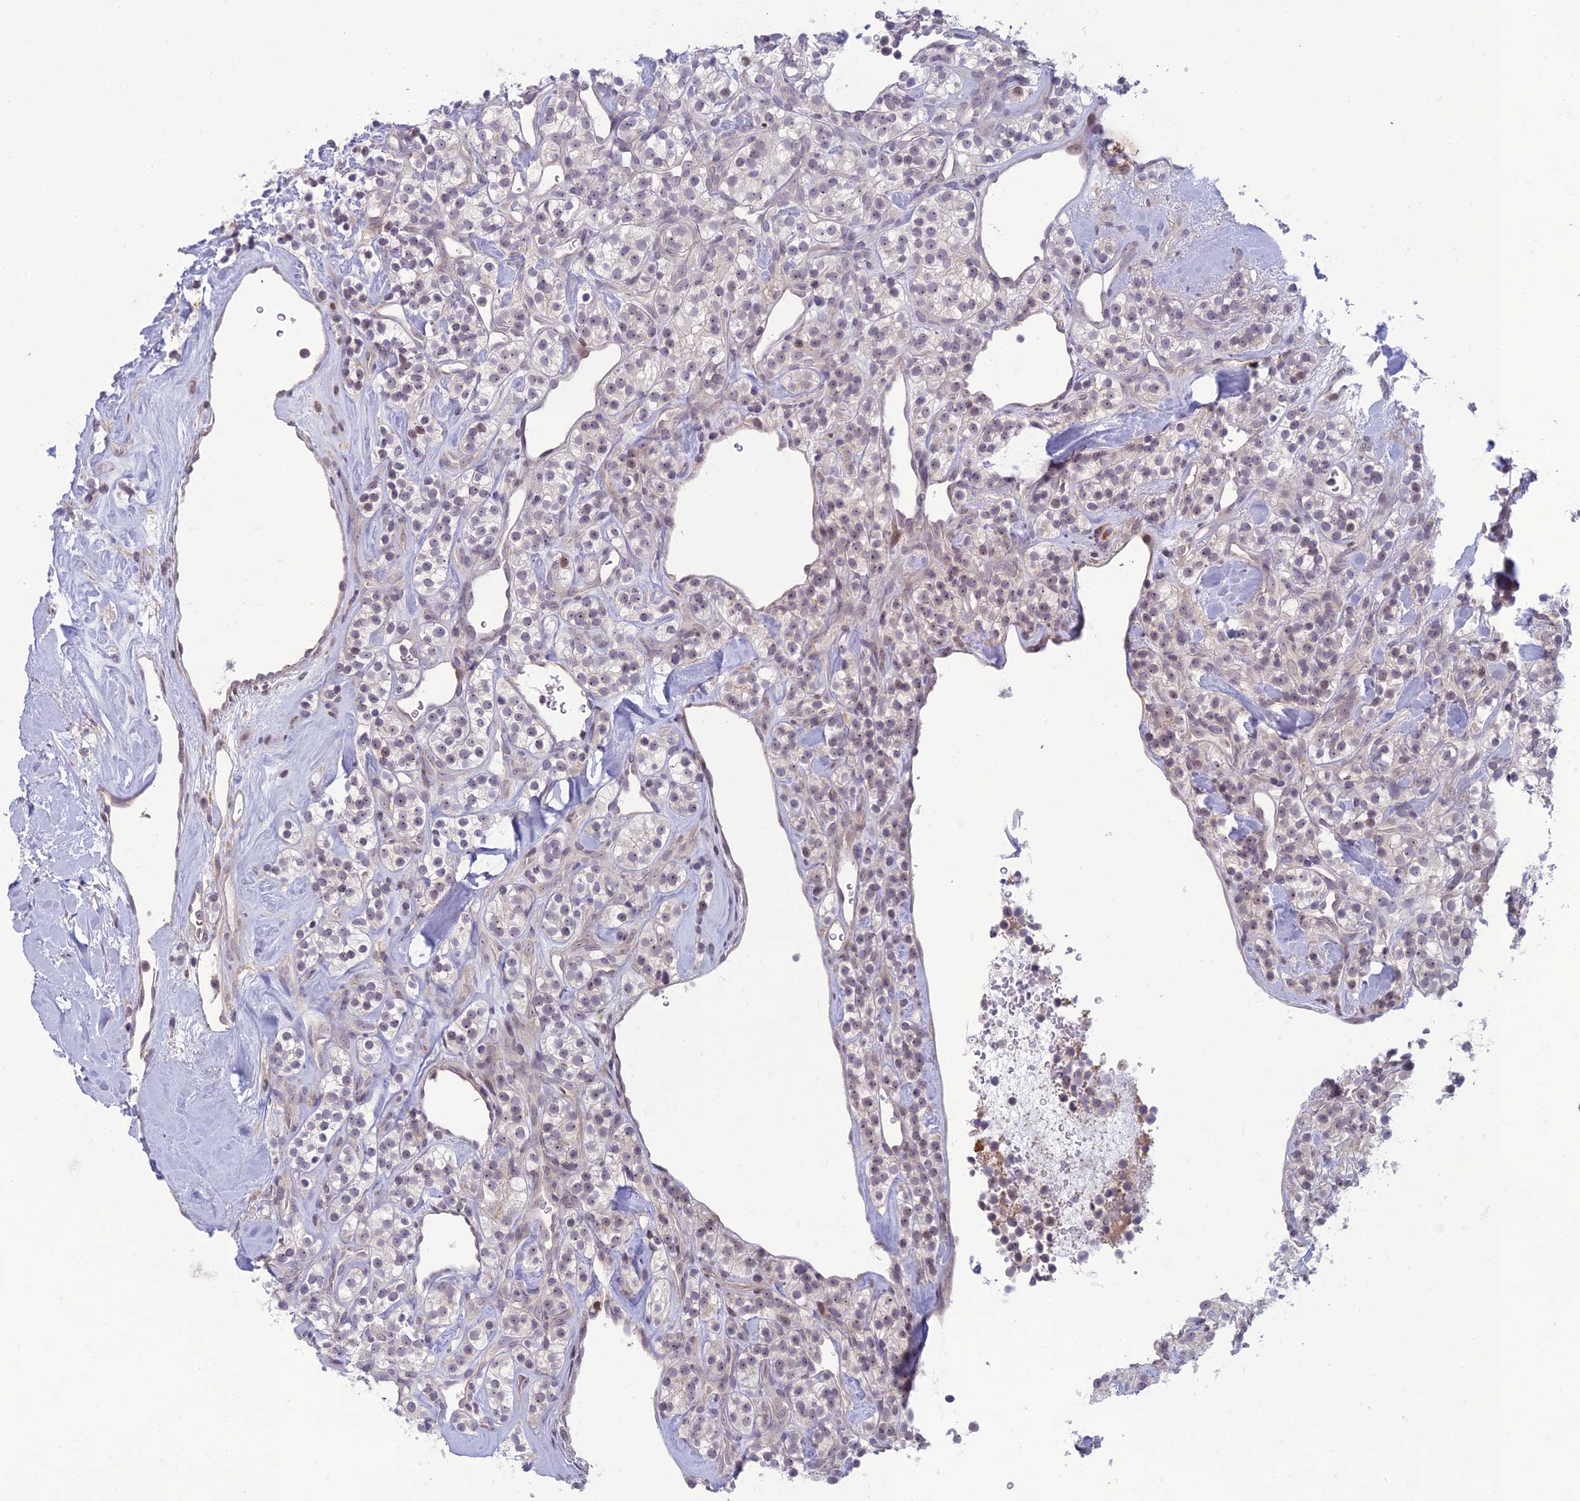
{"staining": {"intensity": "negative", "quantity": "none", "location": "none"}, "tissue": "renal cancer", "cell_type": "Tumor cells", "image_type": "cancer", "snomed": [{"axis": "morphology", "description": "Adenocarcinoma, NOS"}, {"axis": "topography", "description": "Kidney"}], "caption": "Human renal cancer (adenocarcinoma) stained for a protein using immunohistochemistry (IHC) exhibits no staining in tumor cells.", "gene": "DTX2", "patient": {"sex": "male", "age": 77}}